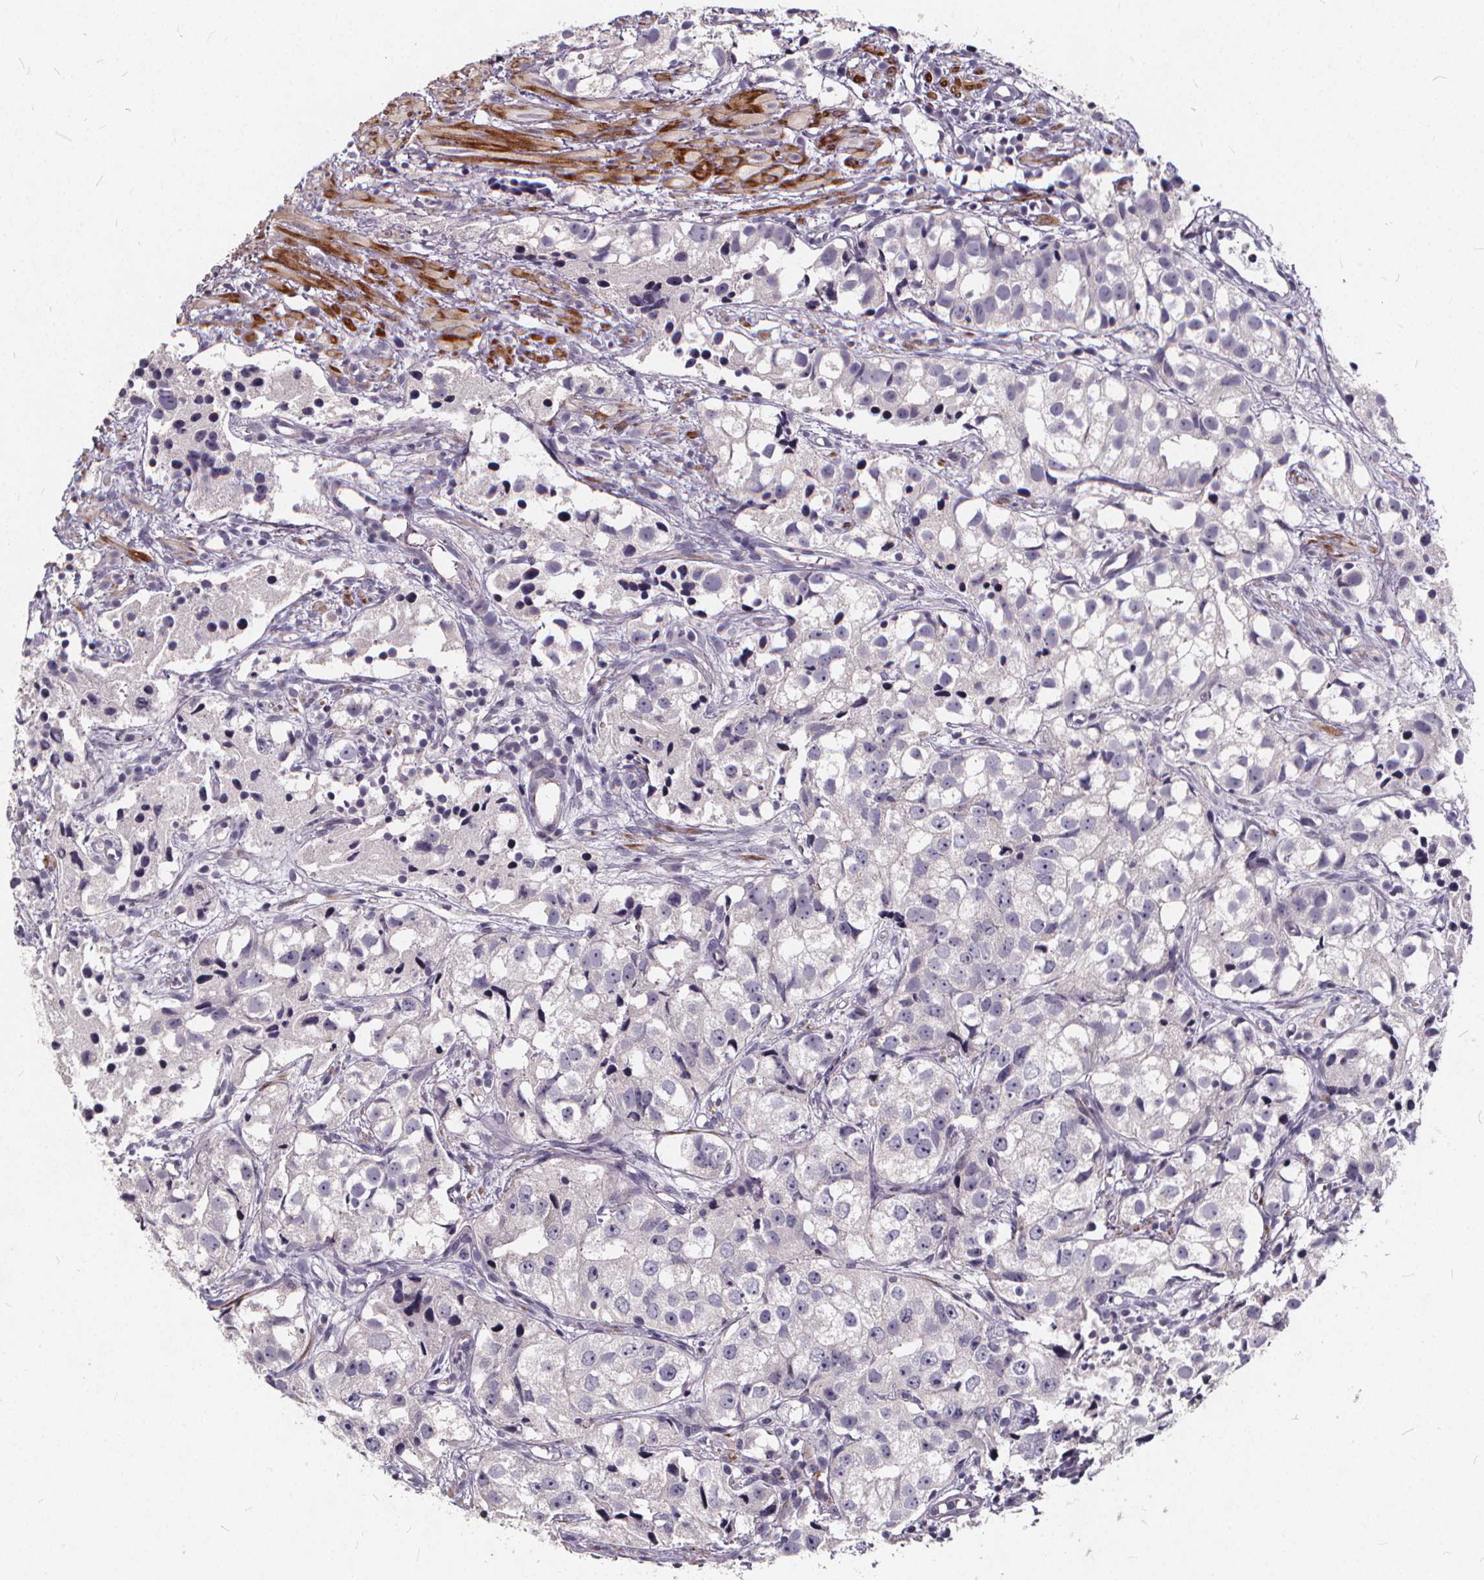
{"staining": {"intensity": "negative", "quantity": "none", "location": "none"}, "tissue": "prostate cancer", "cell_type": "Tumor cells", "image_type": "cancer", "snomed": [{"axis": "morphology", "description": "Adenocarcinoma, High grade"}, {"axis": "topography", "description": "Prostate"}], "caption": "Histopathology image shows no significant protein expression in tumor cells of high-grade adenocarcinoma (prostate).", "gene": "TSPAN14", "patient": {"sex": "male", "age": 68}}